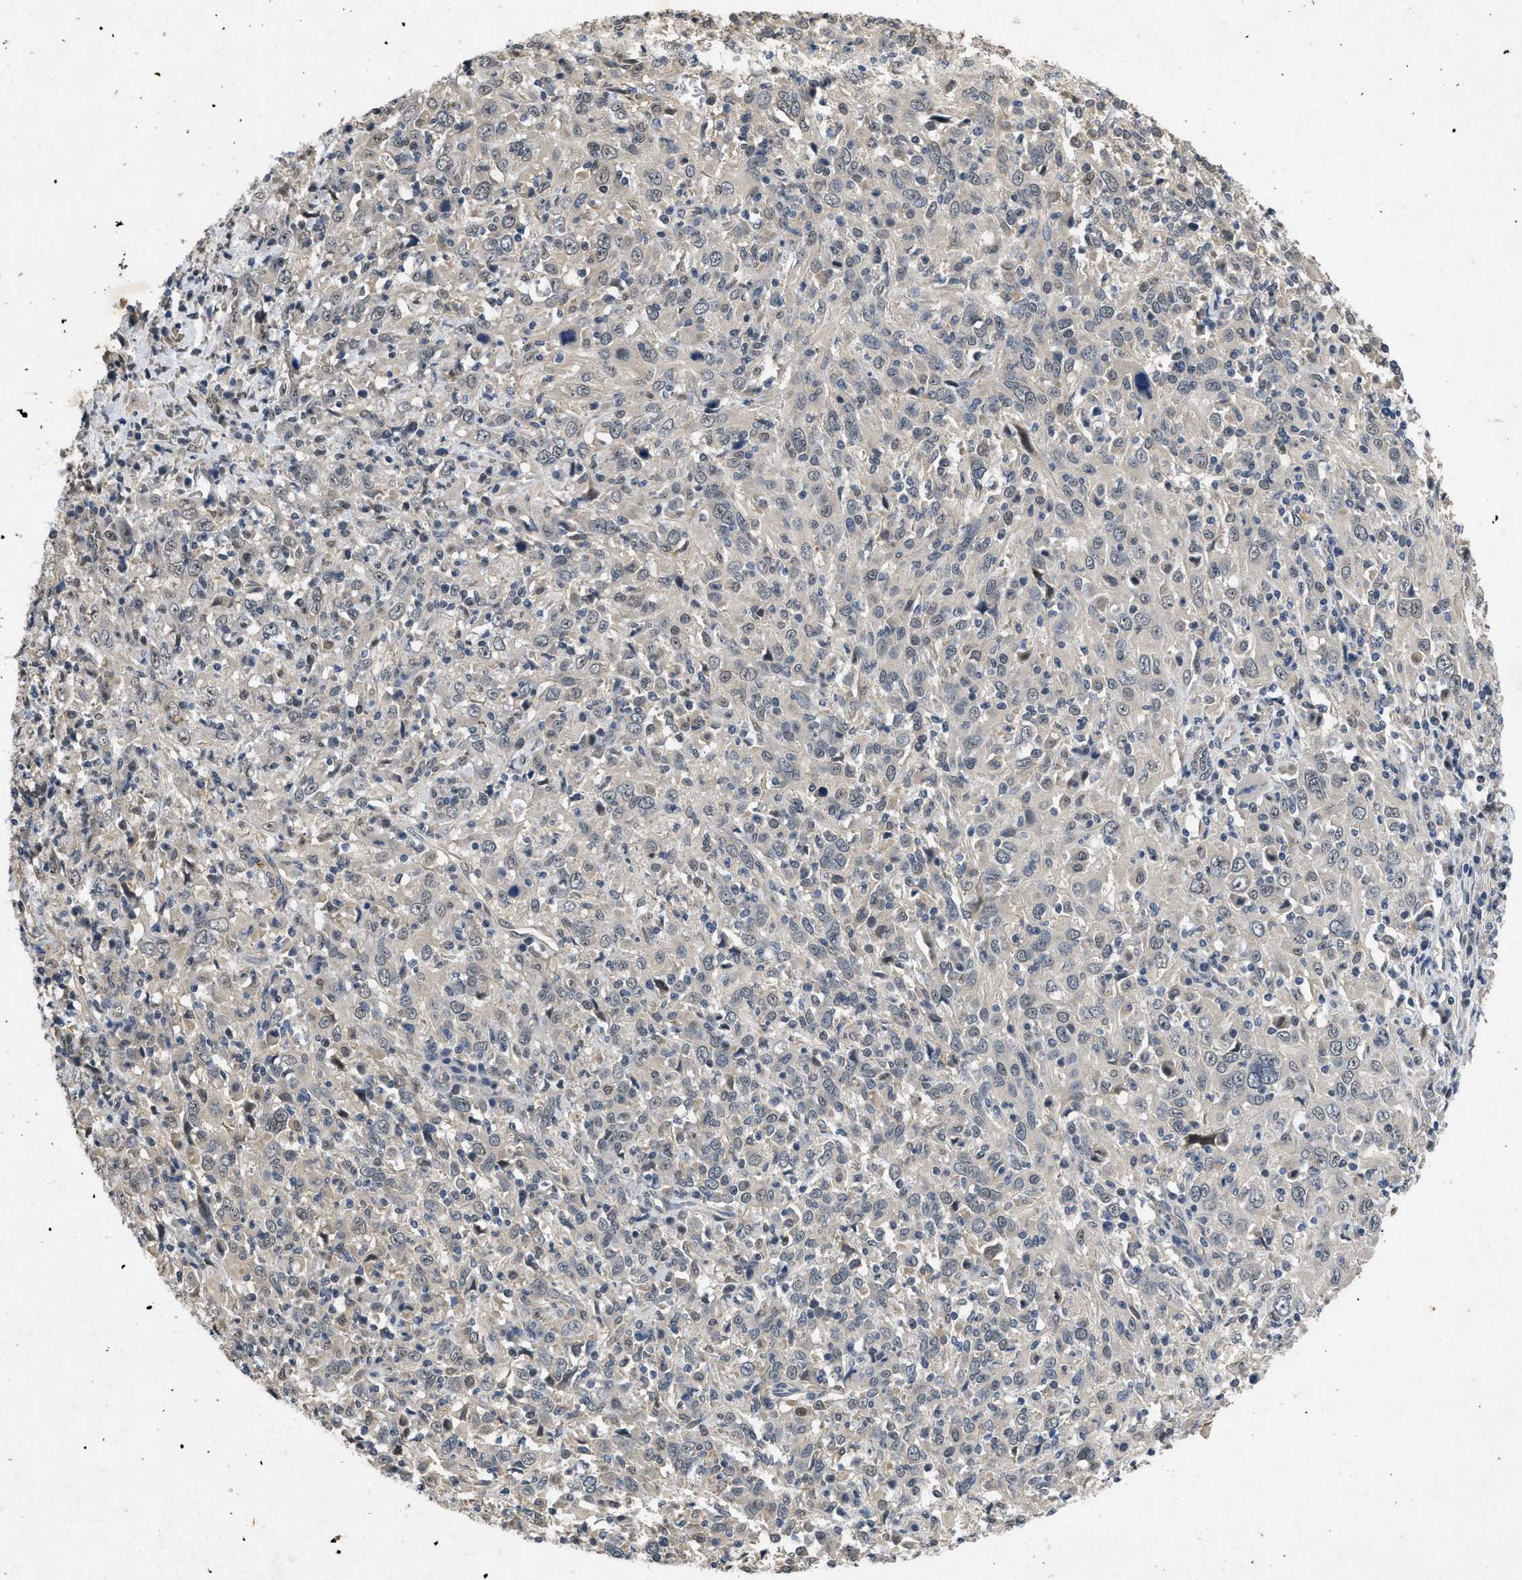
{"staining": {"intensity": "negative", "quantity": "none", "location": "none"}, "tissue": "cervical cancer", "cell_type": "Tumor cells", "image_type": "cancer", "snomed": [{"axis": "morphology", "description": "Squamous cell carcinoma, NOS"}, {"axis": "topography", "description": "Cervix"}], "caption": "Micrograph shows no protein positivity in tumor cells of cervical cancer tissue.", "gene": "PAPOLG", "patient": {"sex": "female", "age": 46}}